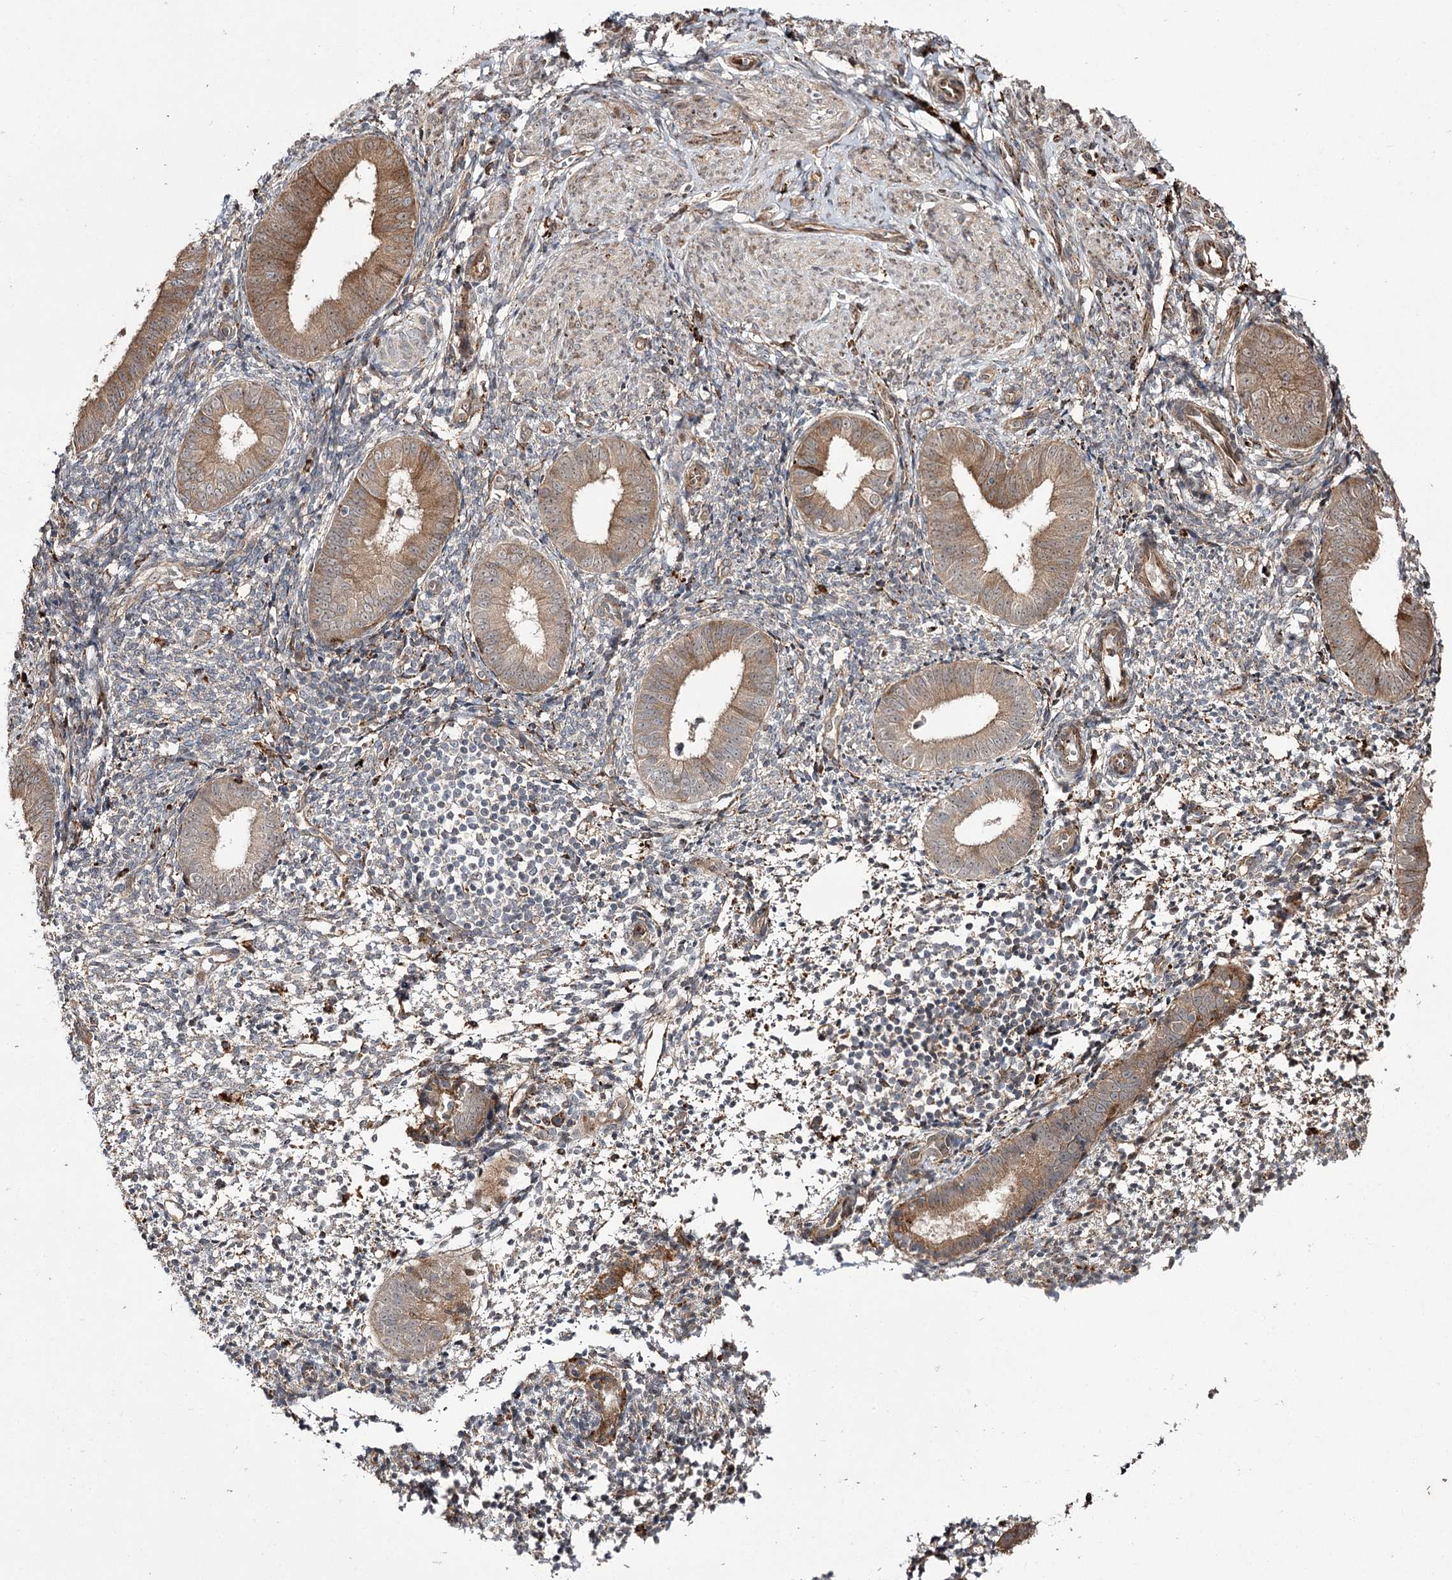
{"staining": {"intensity": "weak", "quantity": "25%-75%", "location": "cytoplasmic/membranous"}, "tissue": "endometrium", "cell_type": "Cells in endometrial stroma", "image_type": "normal", "snomed": [{"axis": "morphology", "description": "Normal tissue, NOS"}, {"axis": "topography", "description": "Uterus"}, {"axis": "topography", "description": "Endometrium"}], "caption": "Endometrium stained for a protein (brown) demonstrates weak cytoplasmic/membranous positive expression in about 25%-75% of cells in endometrial stroma.", "gene": "FANCL", "patient": {"sex": "female", "age": 48}}